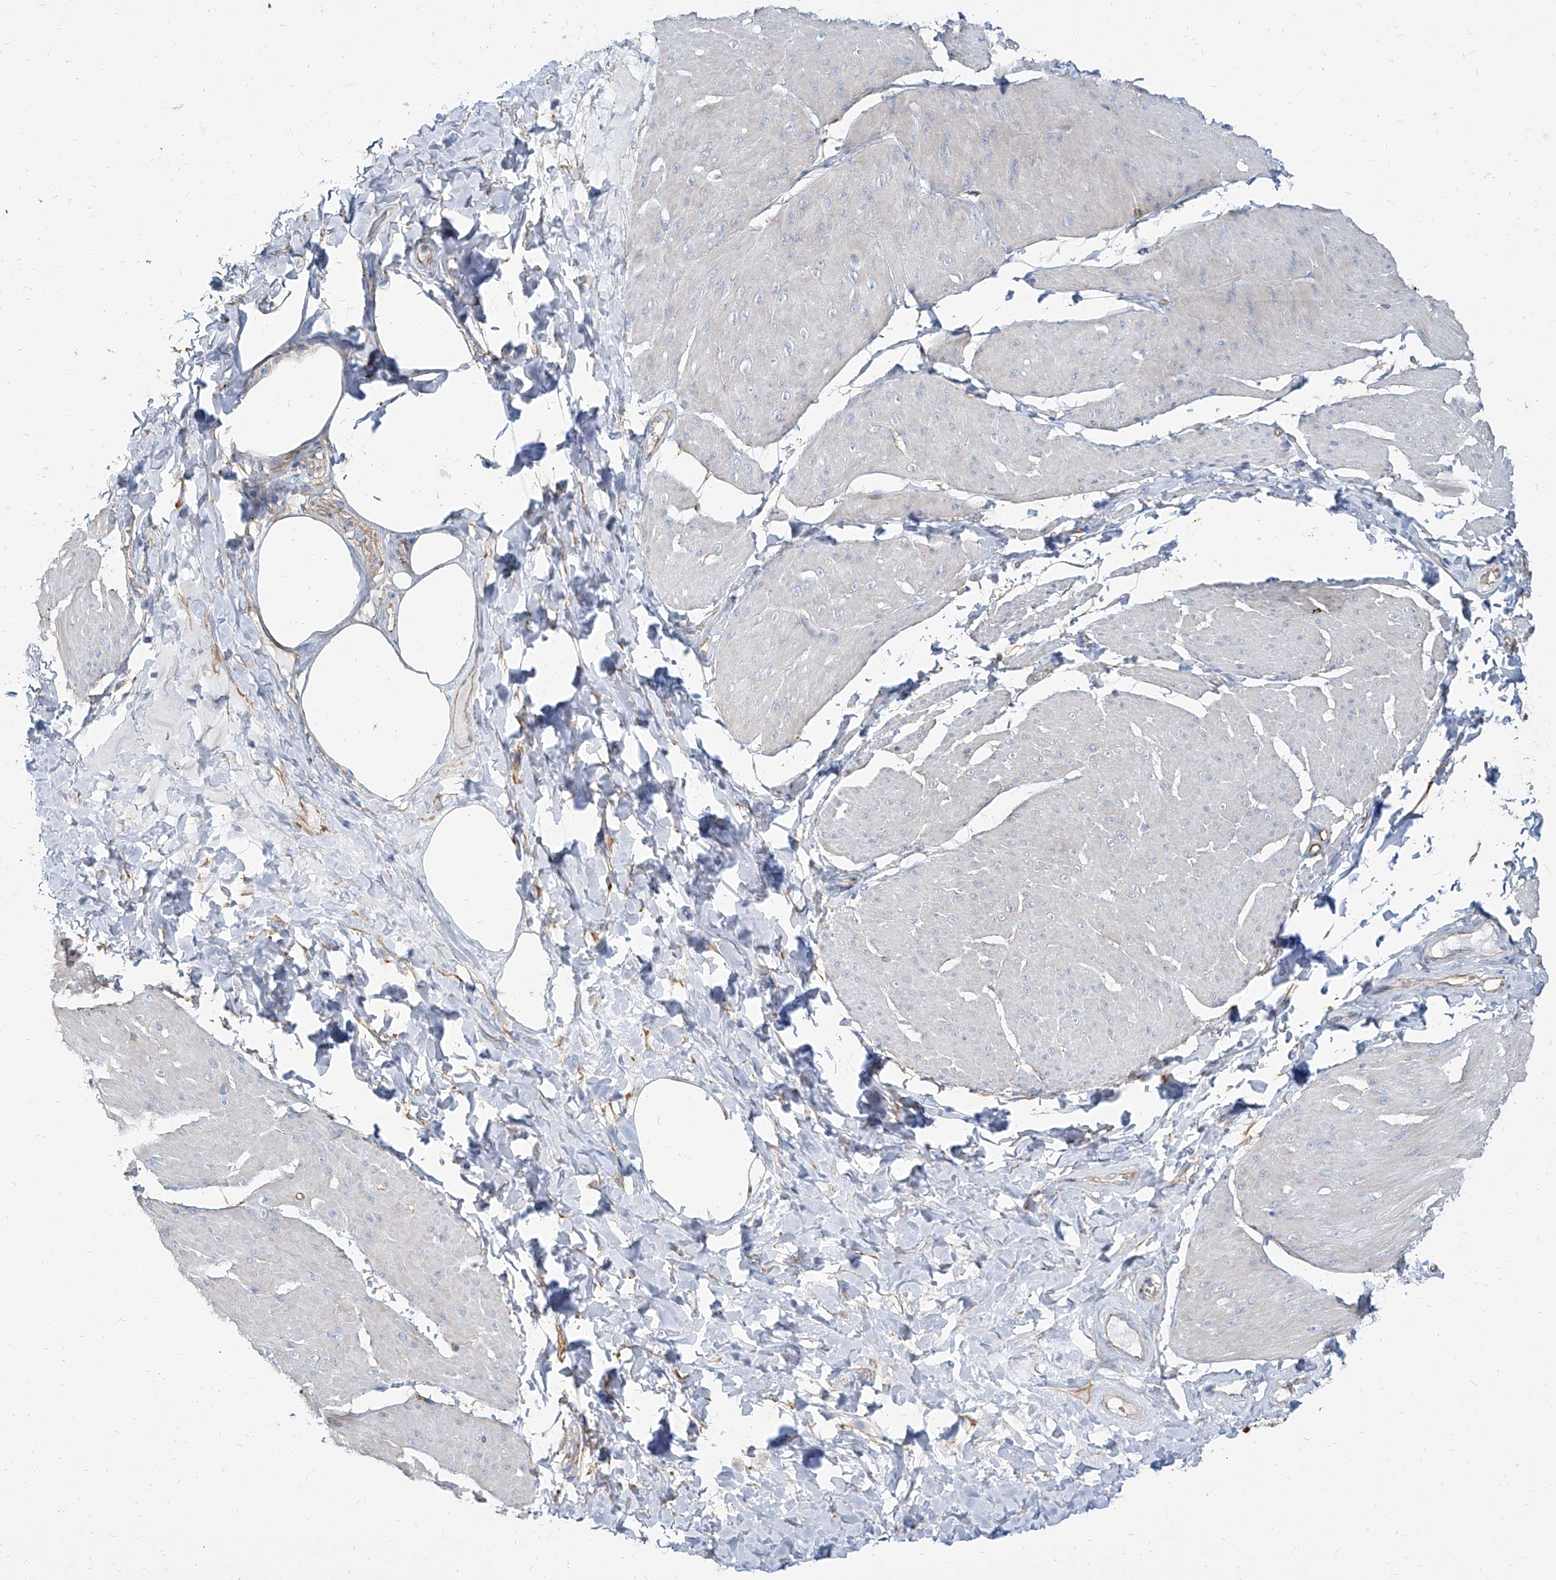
{"staining": {"intensity": "negative", "quantity": "none", "location": "none"}, "tissue": "smooth muscle", "cell_type": "Smooth muscle cells", "image_type": "normal", "snomed": [{"axis": "morphology", "description": "Urothelial carcinoma, High grade"}, {"axis": "topography", "description": "Urinary bladder"}], "caption": "This is an IHC image of normal smooth muscle. There is no expression in smooth muscle cells.", "gene": "TXLNB", "patient": {"sex": "male", "age": 46}}